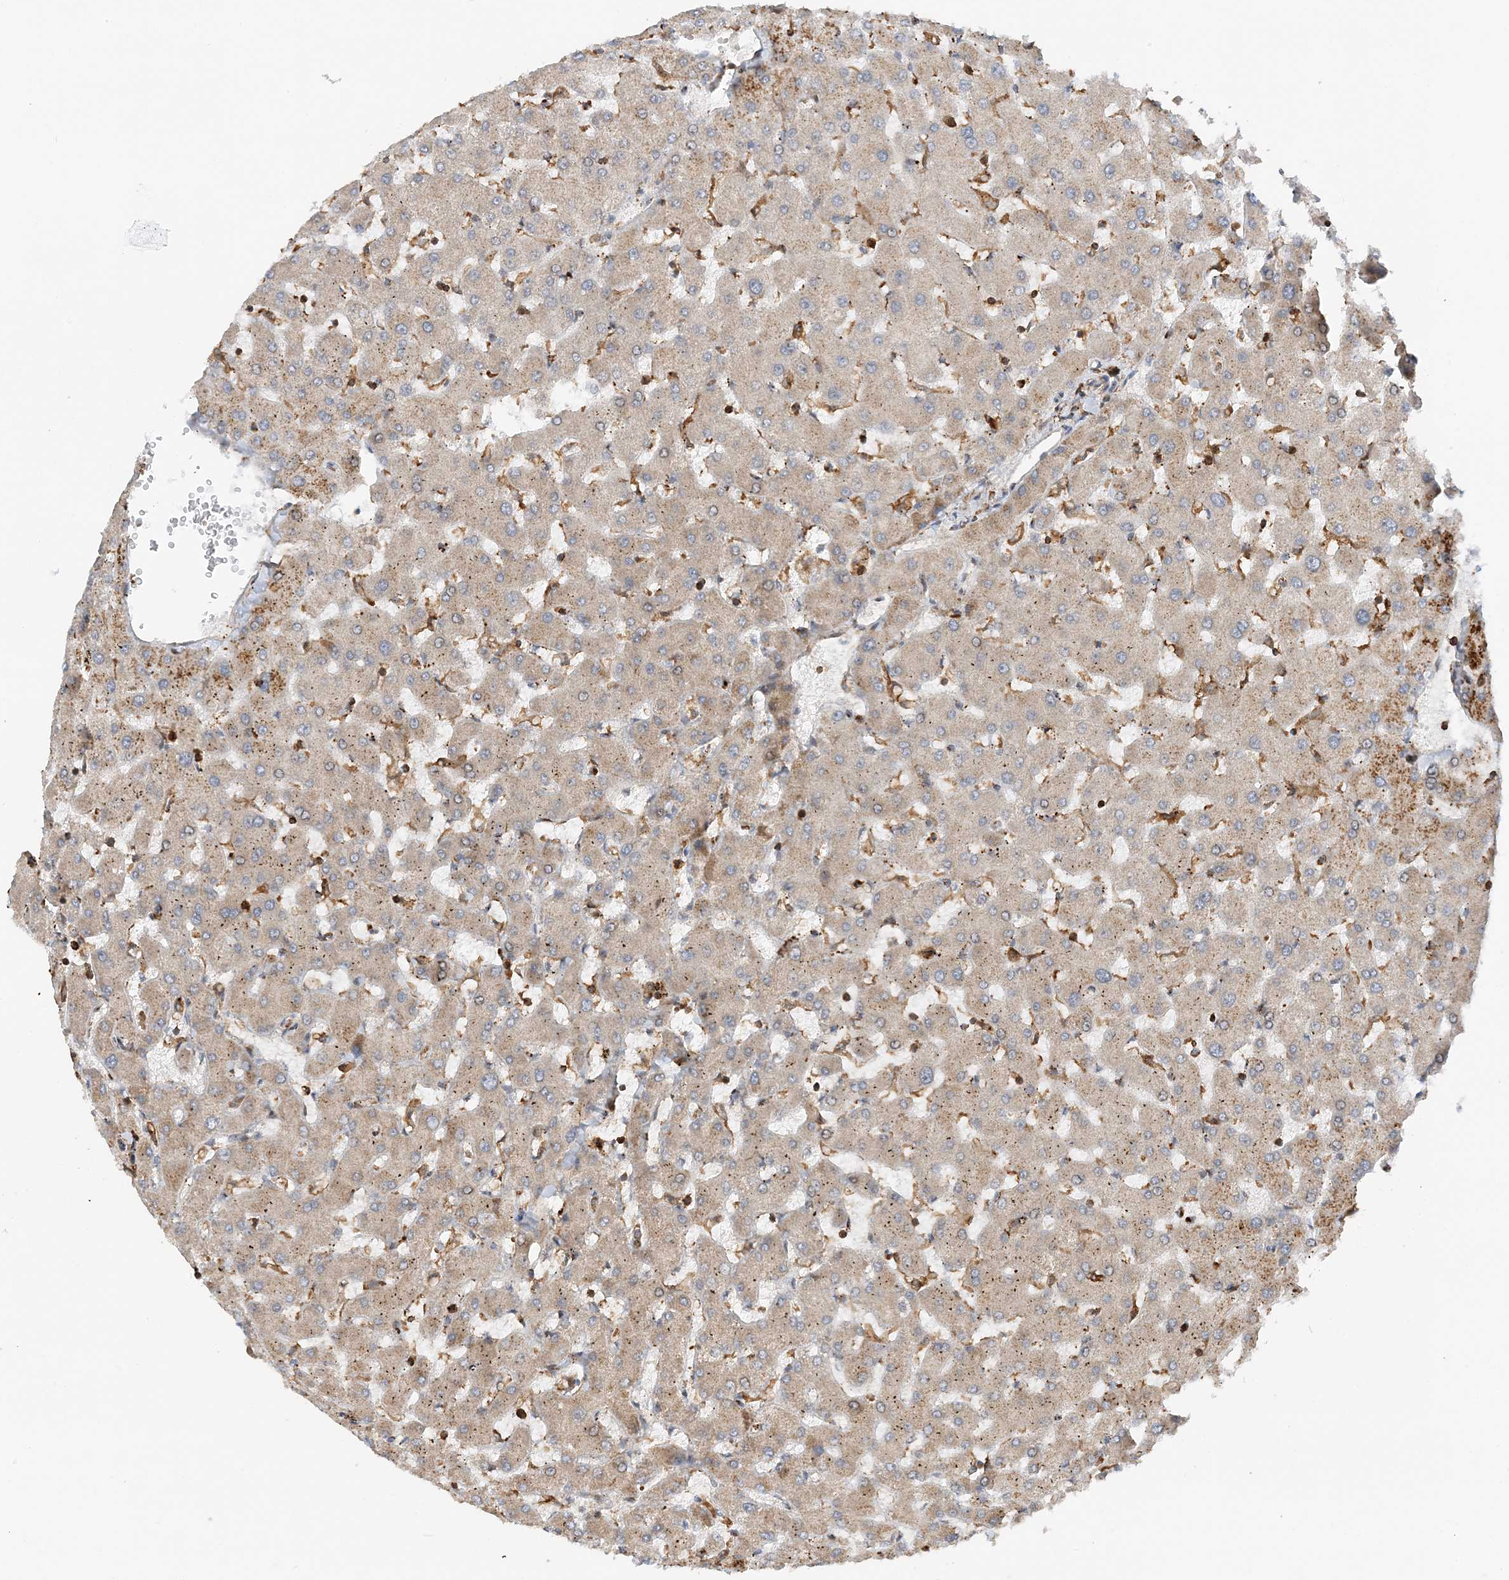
{"staining": {"intensity": "negative", "quantity": "none", "location": "none"}, "tissue": "liver", "cell_type": "Cholangiocytes", "image_type": "normal", "snomed": [{"axis": "morphology", "description": "Normal tissue, NOS"}, {"axis": "topography", "description": "Liver"}], "caption": "This is a photomicrograph of immunohistochemistry (IHC) staining of normal liver, which shows no staining in cholangiocytes. (Stains: DAB IHC with hematoxylin counter stain, Microscopy: brightfield microscopy at high magnification).", "gene": "TATDN3", "patient": {"sex": "female", "age": 63}}